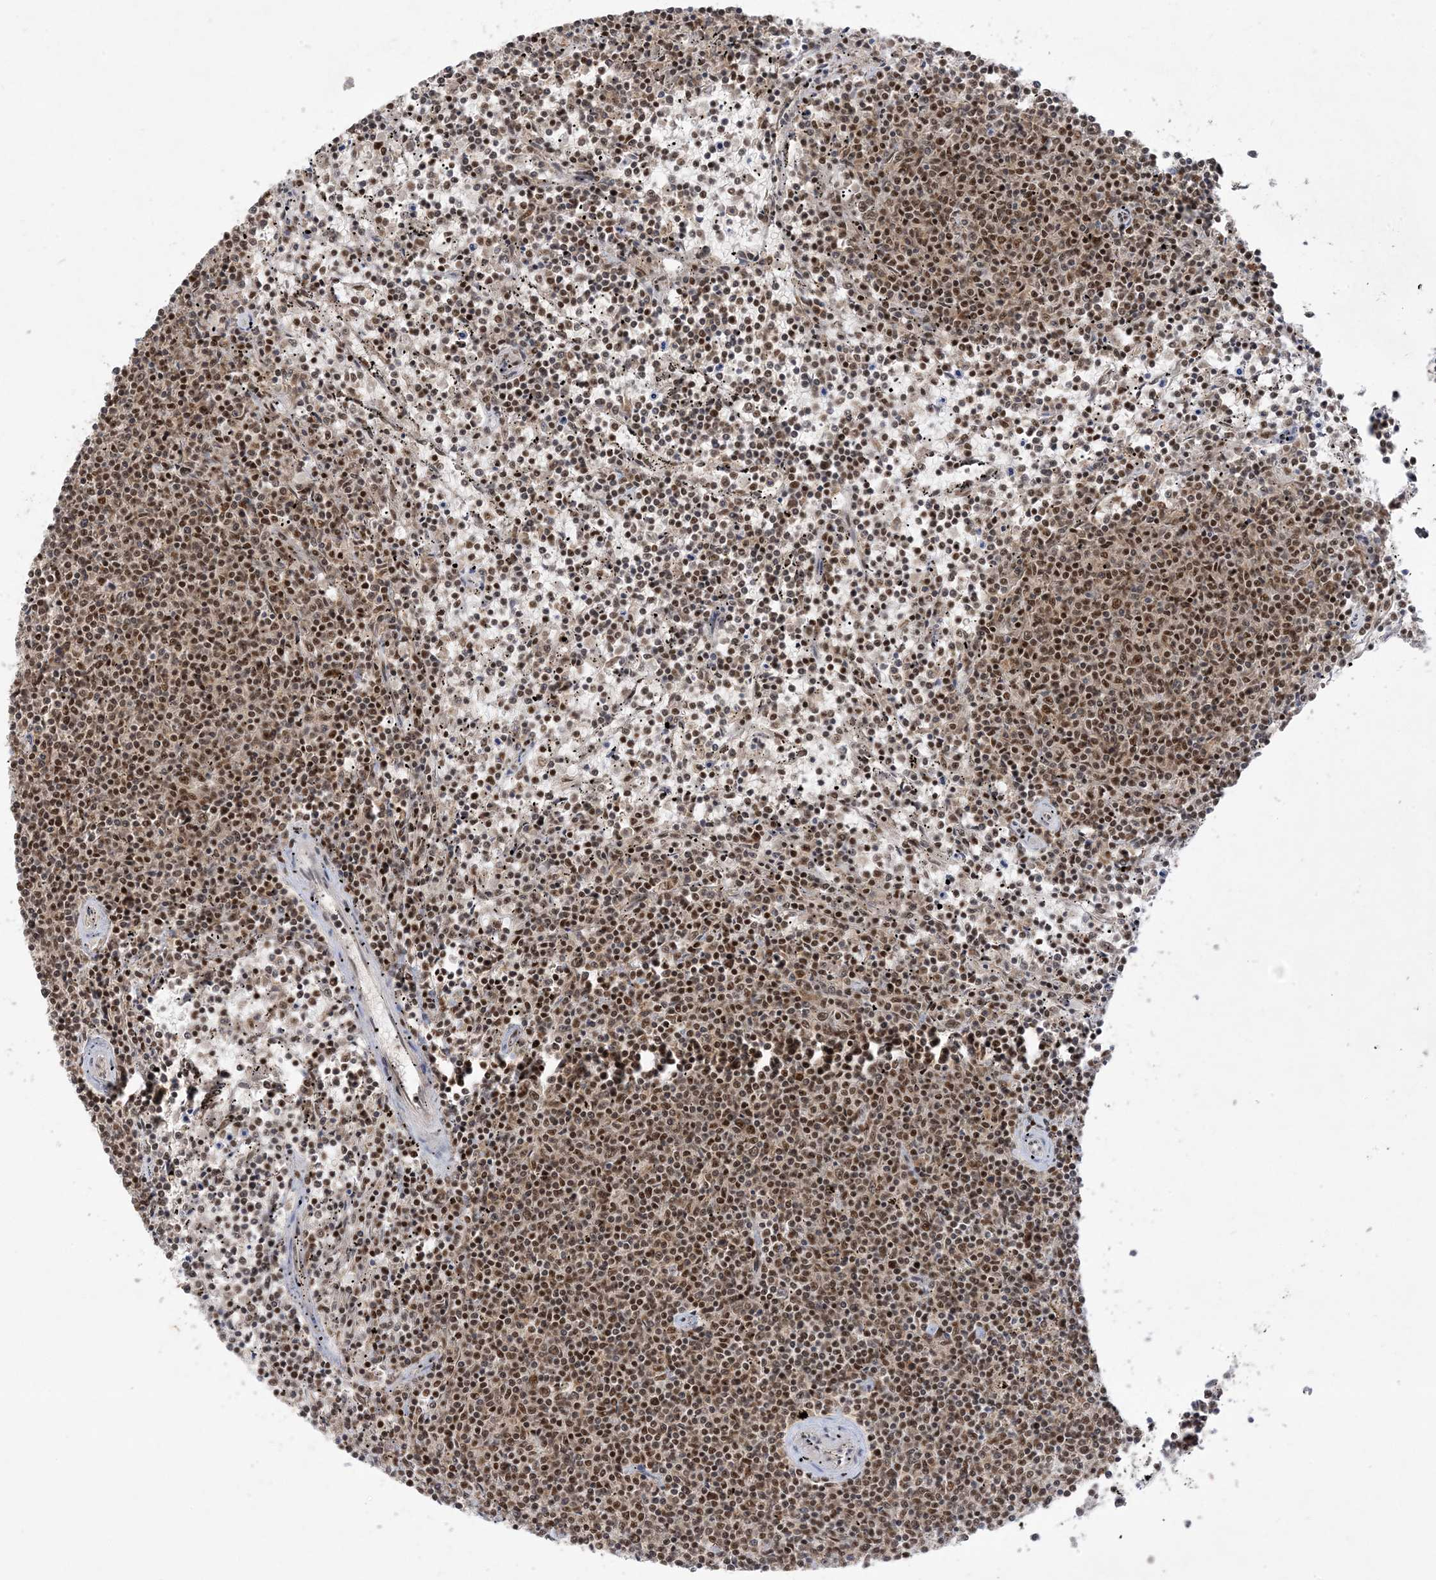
{"staining": {"intensity": "moderate", "quantity": ">75%", "location": "nuclear"}, "tissue": "lymphoma", "cell_type": "Tumor cells", "image_type": "cancer", "snomed": [{"axis": "morphology", "description": "Malignant lymphoma, non-Hodgkin's type, Low grade"}, {"axis": "topography", "description": "Spleen"}], "caption": "Immunohistochemistry (DAB (3,3'-diaminobenzidine)) staining of human lymphoma displays moderate nuclear protein expression in approximately >75% of tumor cells. The staining was performed using DAB, with brown indicating positive protein expression. Nuclei are stained blue with hematoxylin.", "gene": "PPIL2", "patient": {"sex": "female", "age": 50}}